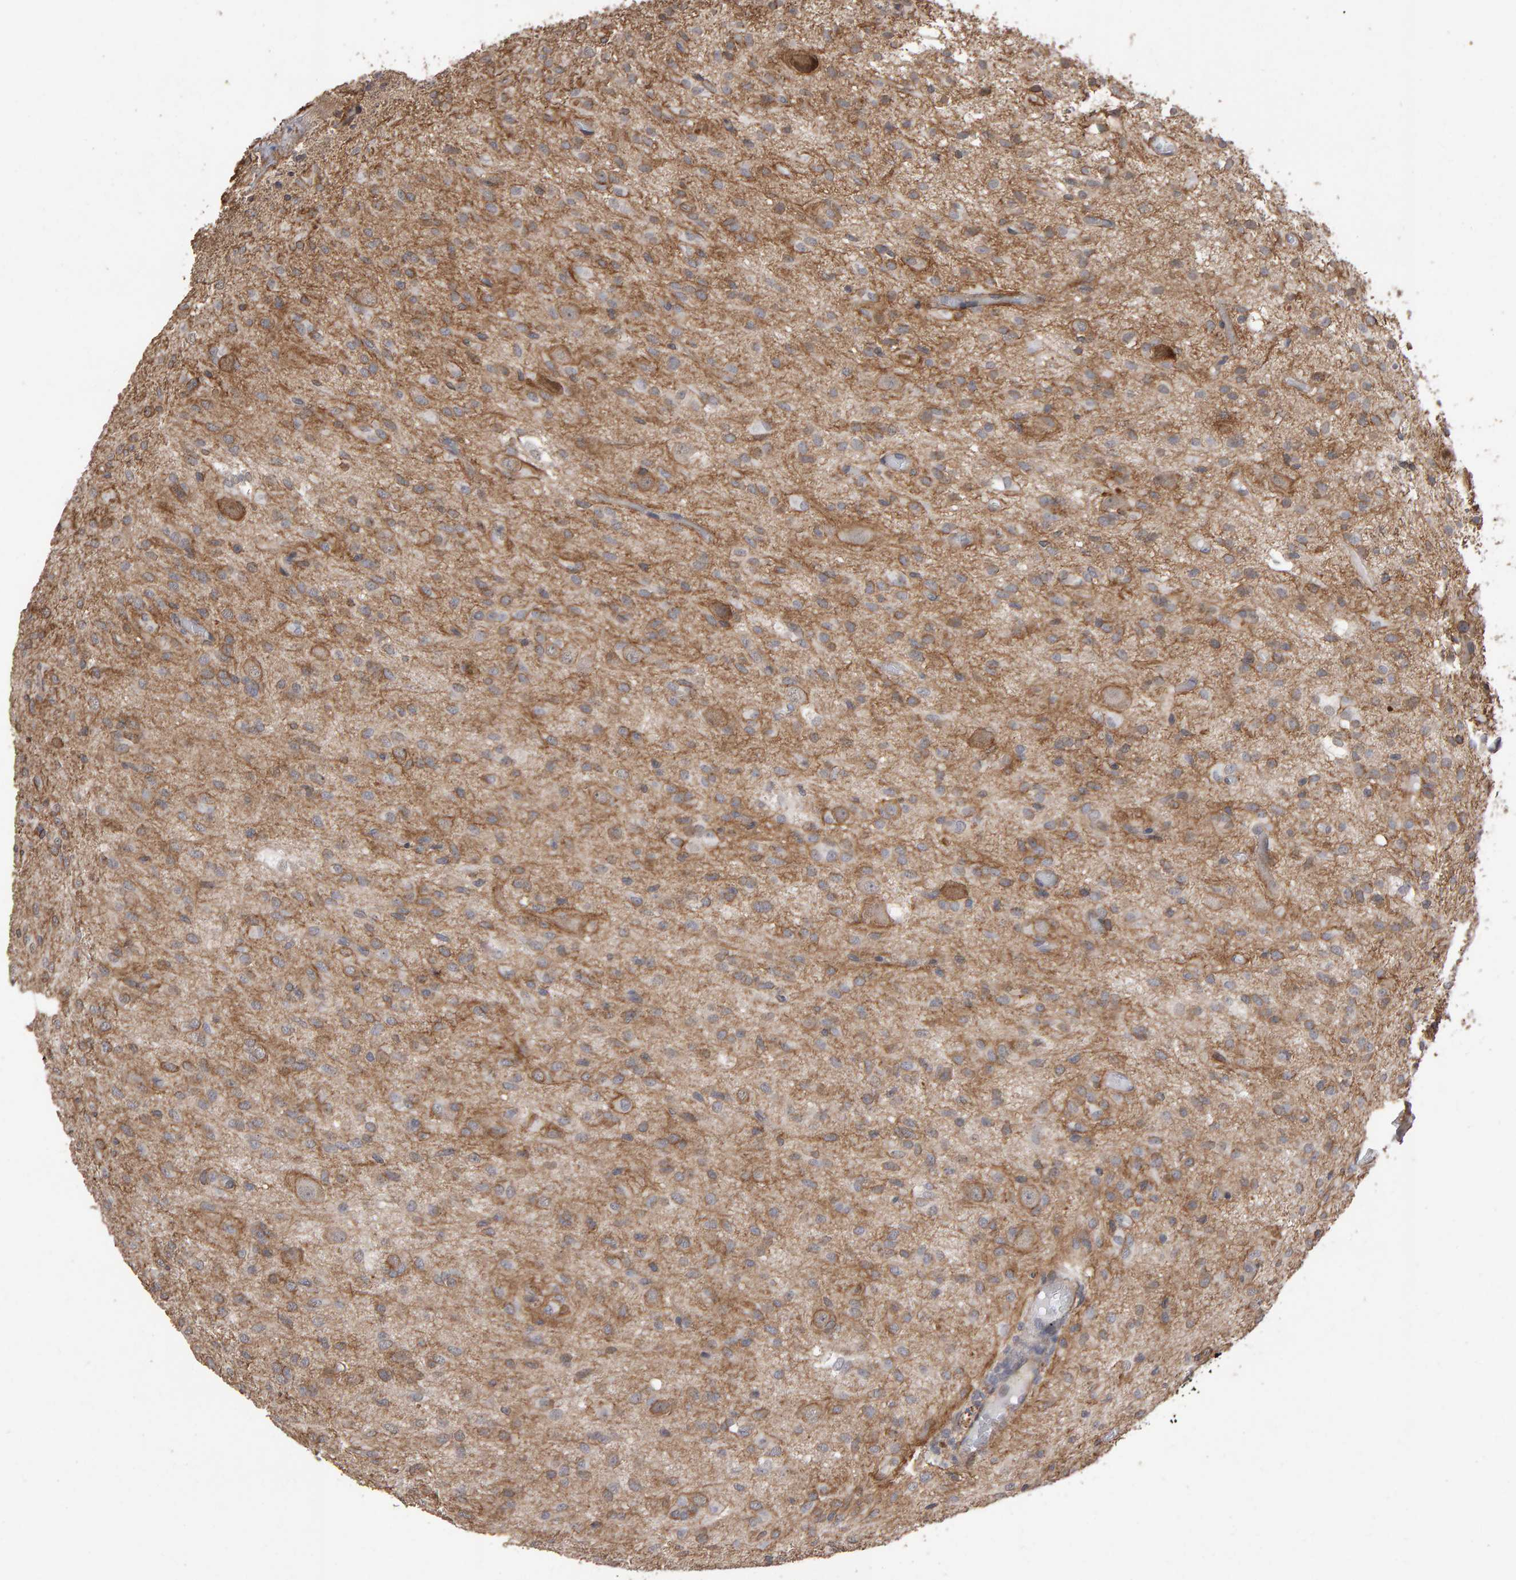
{"staining": {"intensity": "moderate", "quantity": "<25%", "location": "cytoplasmic/membranous"}, "tissue": "glioma", "cell_type": "Tumor cells", "image_type": "cancer", "snomed": [{"axis": "morphology", "description": "Glioma, malignant, High grade"}, {"axis": "topography", "description": "Brain"}], "caption": "IHC (DAB (3,3'-diaminobenzidine)) staining of glioma exhibits moderate cytoplasmic/membranous protein staining in approximately <25% of tumor cells. The protein is stained brown, and the nuclei are stained in blue (DAB (3,3'-diaminobenzidine) IHC with brightfield microscopy, high magnification).", "gene": "SCRIB", "patient": {"sex": "female", "age": 59}}